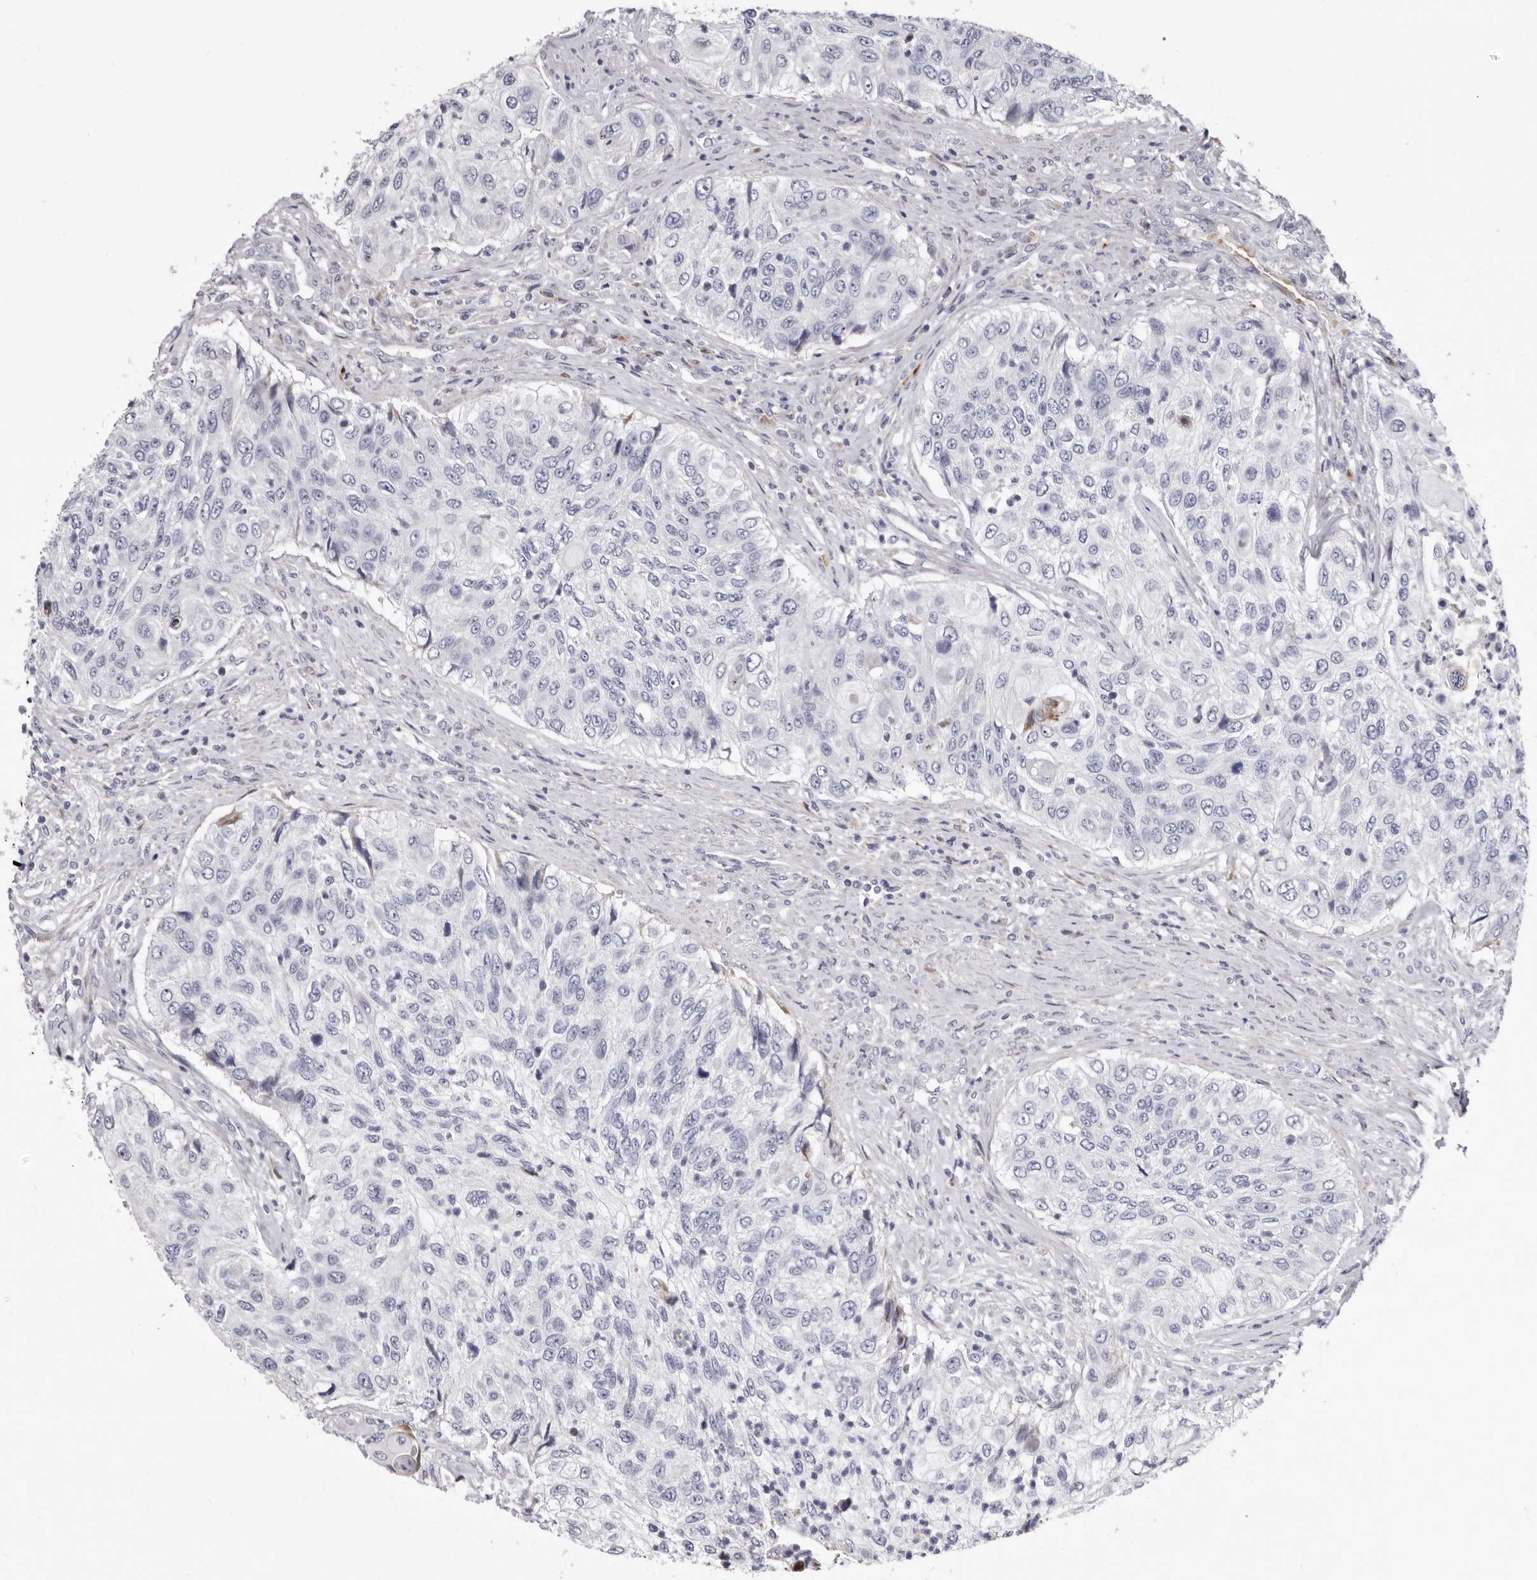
{"staining": {"intensity": "negative", "quantity": "none", "location": "none"}, "tissue": "urothelial cancer", "cell_type": "Tumor cells", "image_type": "cancer", "snomed": [{"axis": "morphology", "description": "Urothelial carcinoma, High grade"}, {"axis": "topography", "description": "Urinary bladder"}], "caption": "Immunohistochemistry (IHC) image of human urothelial carcinoma (high-grade) stained for a protein (brown), which reveals no expression in tumor cells.", "gene": "NUBPL", "patient": {"sex": "female", "age": 60}}